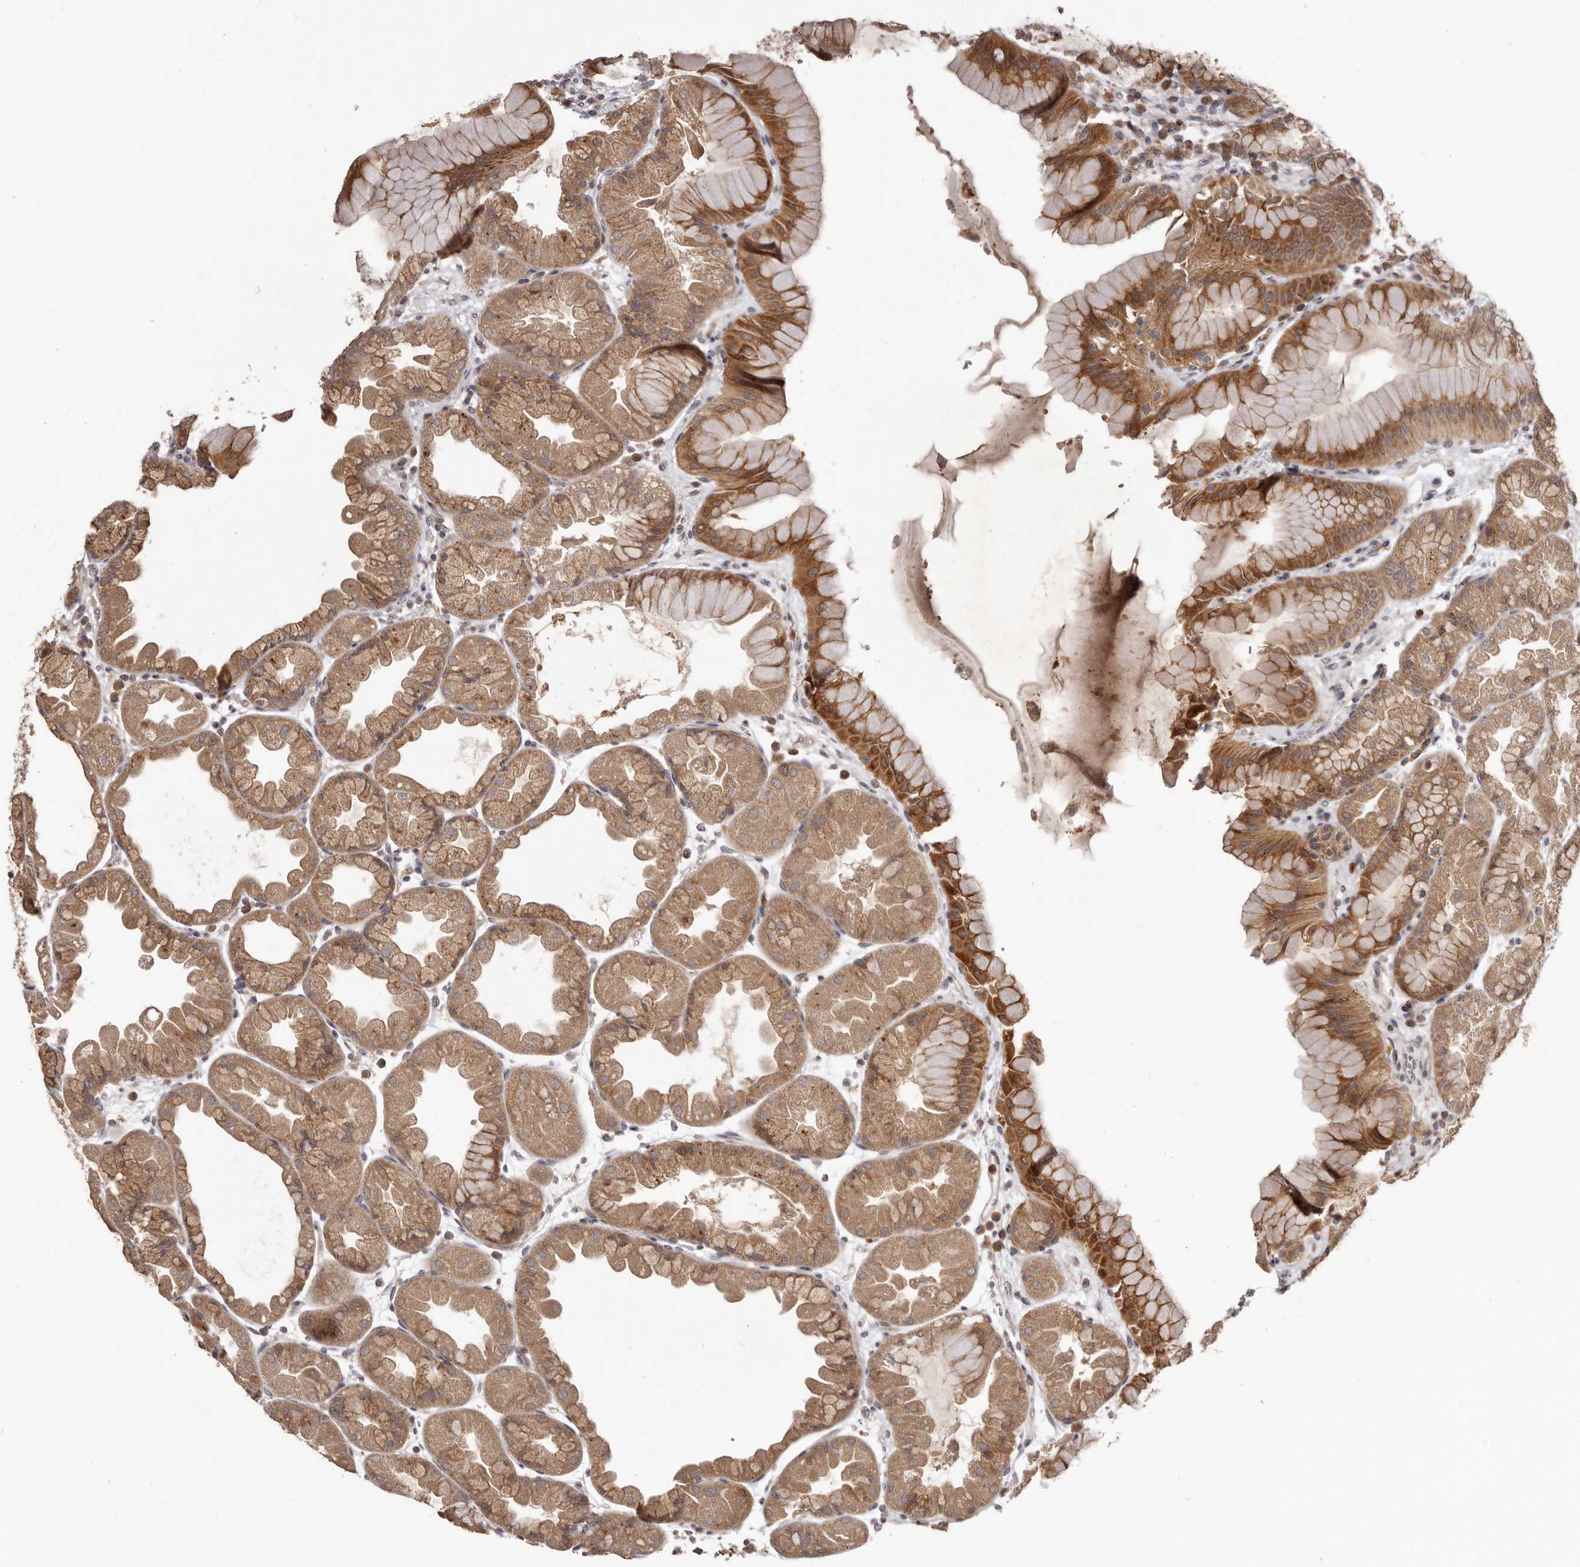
{"staining": {"intensity": "strong", "quantity": ">75%", "location": "cytoplasmic/membranous"}, "tissue": "stomach", "cell_type": "Glandular cells", "image_type": "normal", "snomed": [{"axis": "morphology", "description": "Normal tissue, NOS"}, {"axis": "topography", "description": "Stomach, upper"}], "caption": "Unremarkable stomach was stained to show a protein in brown. There is high levels of strong cytoplasmic/membranous positivity in about >75% of glandular cells. (DAB IHC with brightfield microscopy, high magnification).", "gene": "RNF187", "patient": {"sex": "male", "age": 47}}